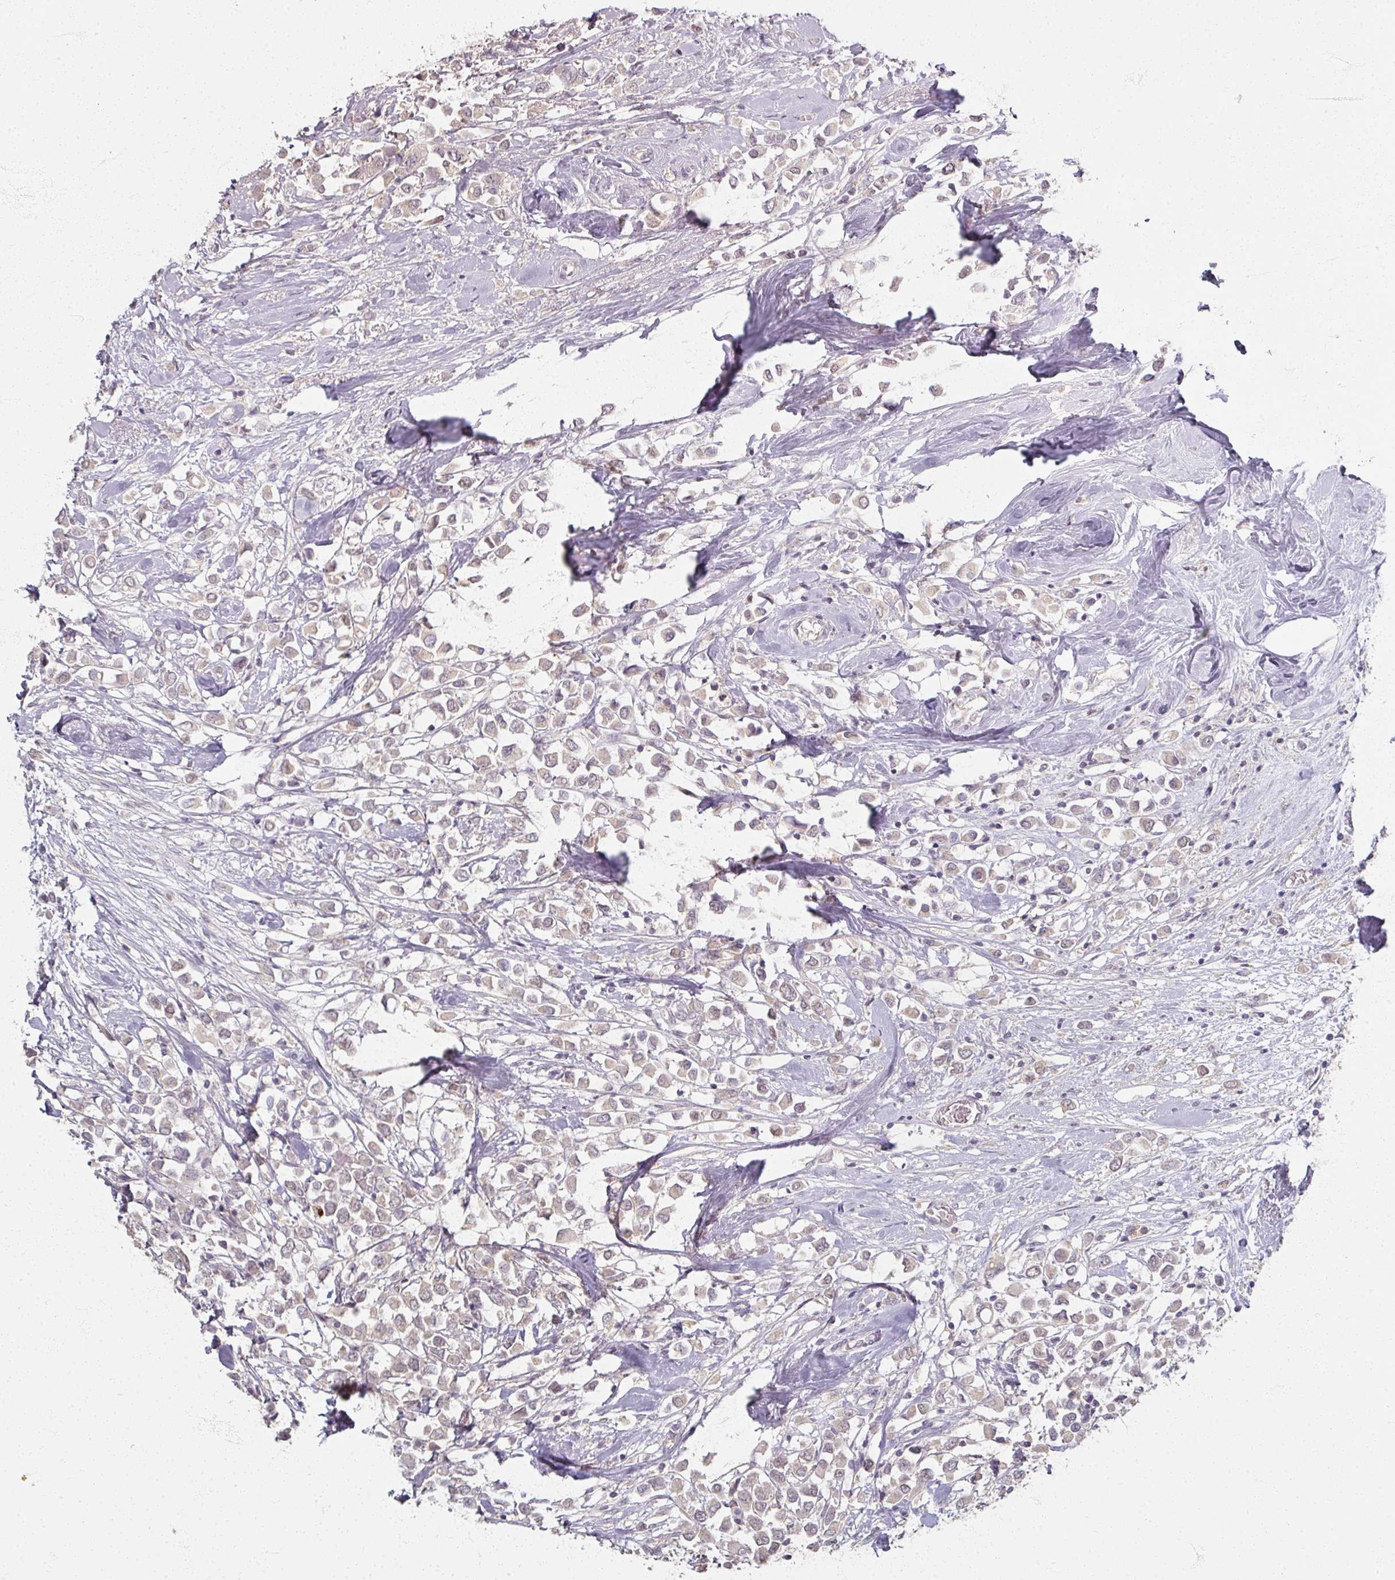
{"staining": {"intensity": "negative", "quantity": "none", "location": "none"}, "tissue": "breast cancer", "cell_type": "Tumor cells", "image_type": "cancer", "snomed": [{"axis": "morphology", "description": "Duct carcinoma"}, {"axis": "topography", "description": "Breast"}], "caption": "Immunohistochemistry of human infiltrating ductal carcinoma (breast) demonstrates no positivity in tumor cells.", "gene": "SOX11", "patient": {"sex": "female", "age": 61}}